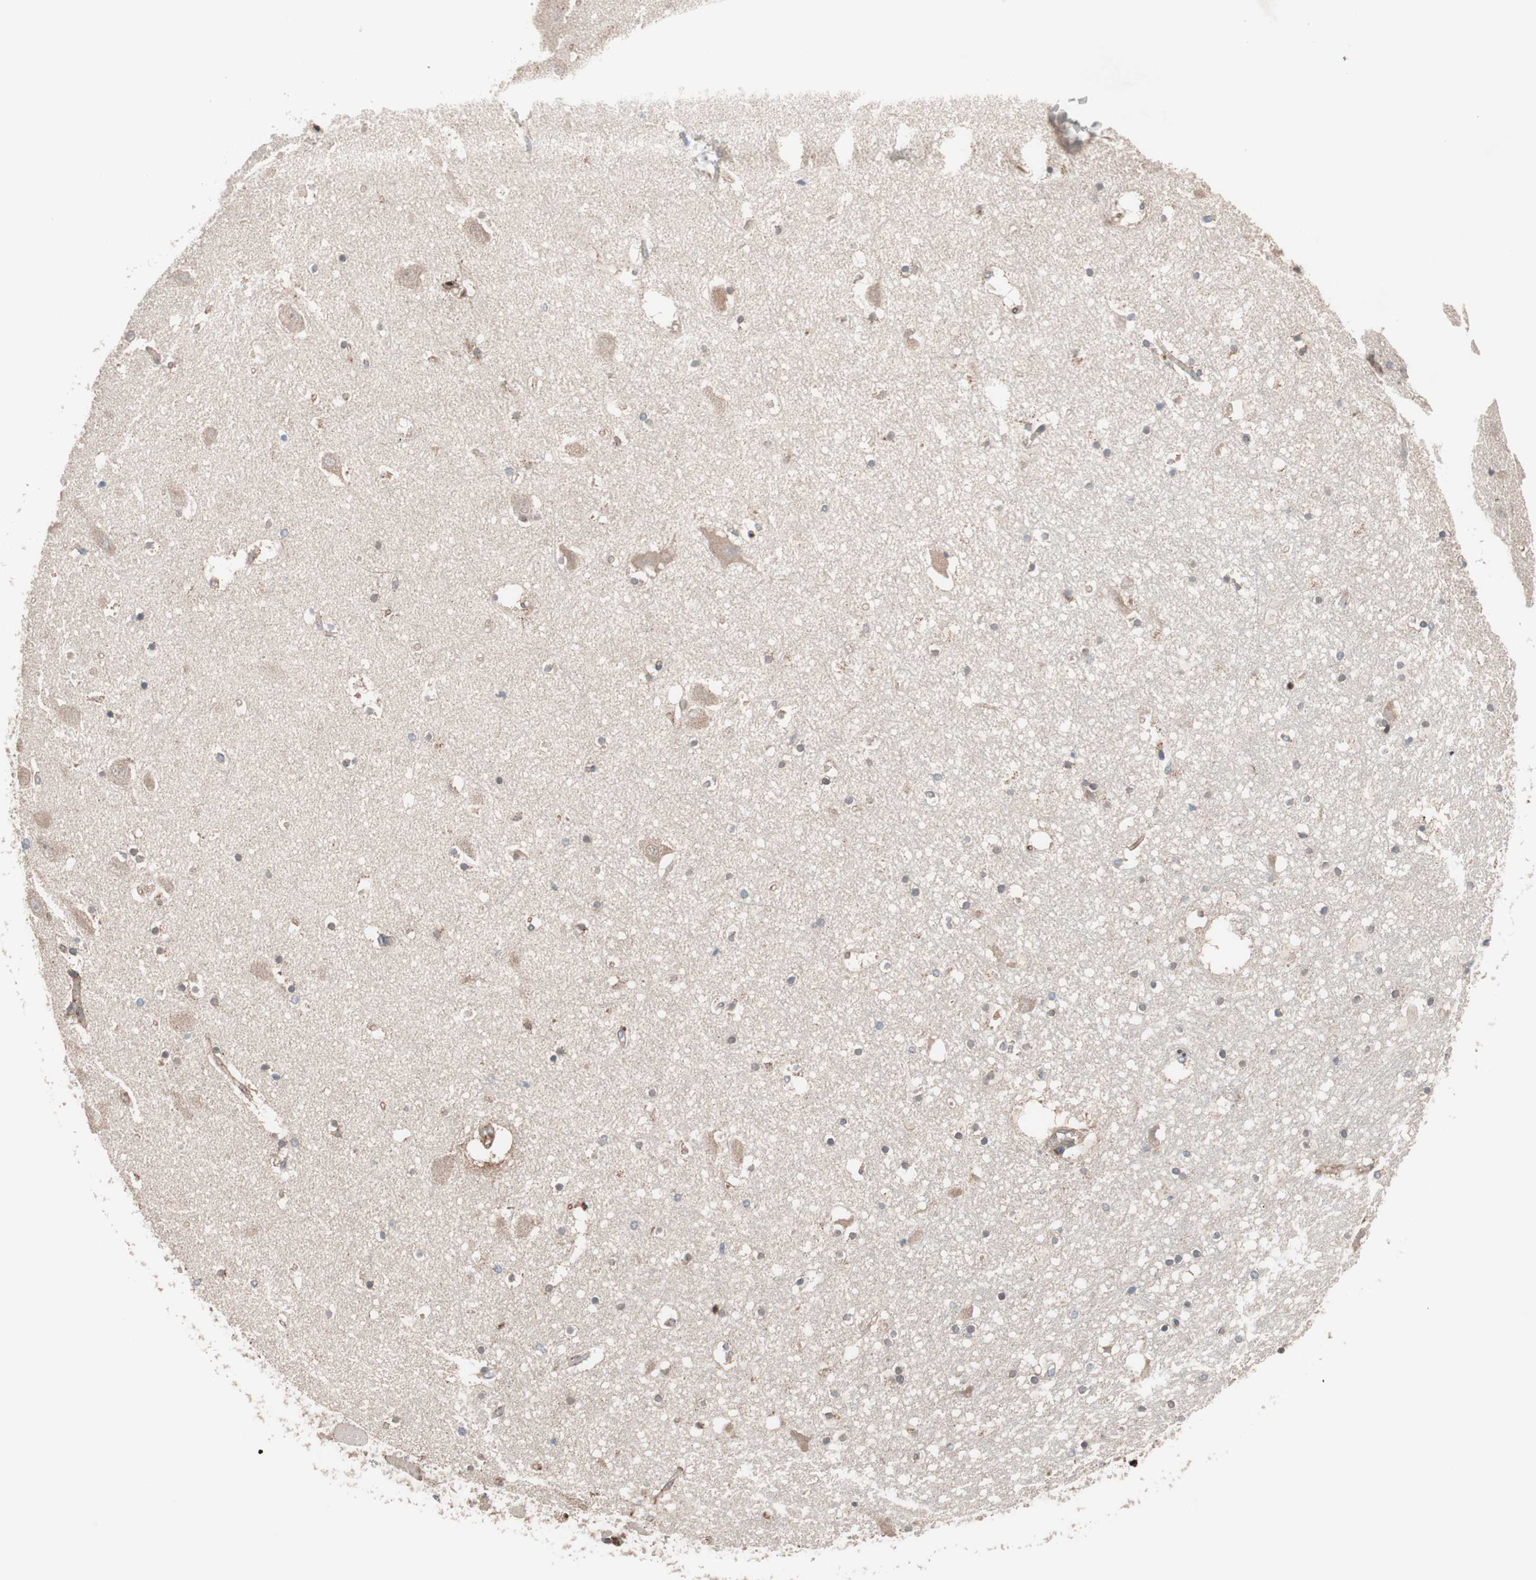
{"staining": {"intensity": "moderate", "quantity": "25%-75%", "location": "cytoplasmic/membranous"}, "tissue": "hippocampus", "cell_type": "Glial cells", "image_type": "normal", "snomed": [{"axis": "morphology", "description": "Normal tissue, NOS"}, {"axis": "topography", "description": "Hippocampus"}], "caption": "Hippocampus stained with IHC demonstrates moderate cytoplasmic/membranous positivity in about 25%-75% of glial cells.", "gene": "SDC4", "patient": {"sex": "male", "age": 45}}